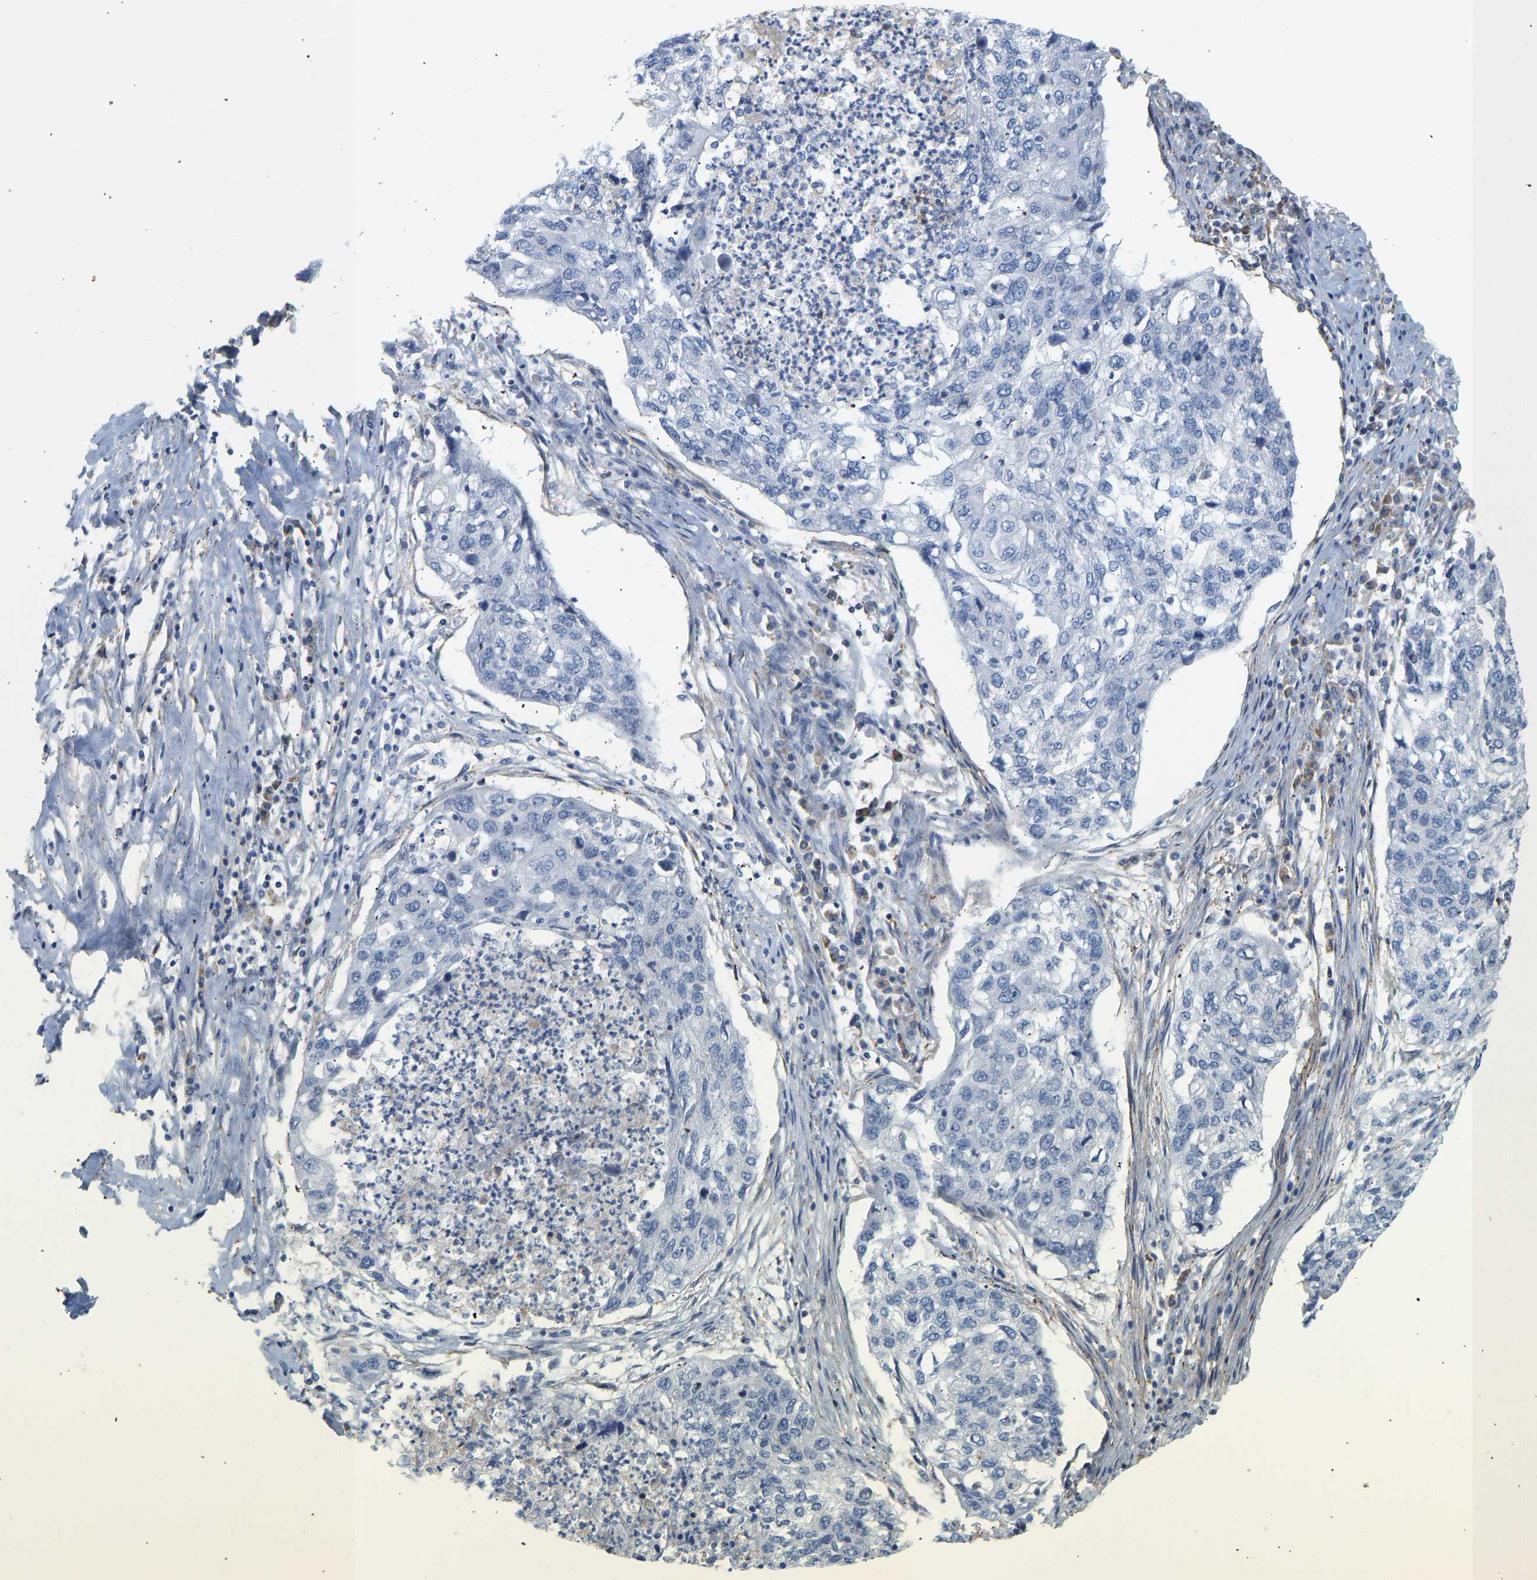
{"staining": {"intensity": "negative", "quantity": "none", "location": "none"}, "tissue": "lung cancer", "cell_type": "Tumor cells", "image_type": "cancer", "snomed": [{"axis": "morphology", "description": "Squamous cell carcinoma, NOS"}, {"axis": "topography", "description": "Lung"}], "caption": "High magnification brightfield microscopy of lung squamous cell carcinoma stained with DAB (3,3'-diaminobenzidine) (brown) and counterstained with hematoxylin (blue): tumor cells show no significant positivity.", "gene": "BVES", "patient": {"sex": "female", "age": 63}}